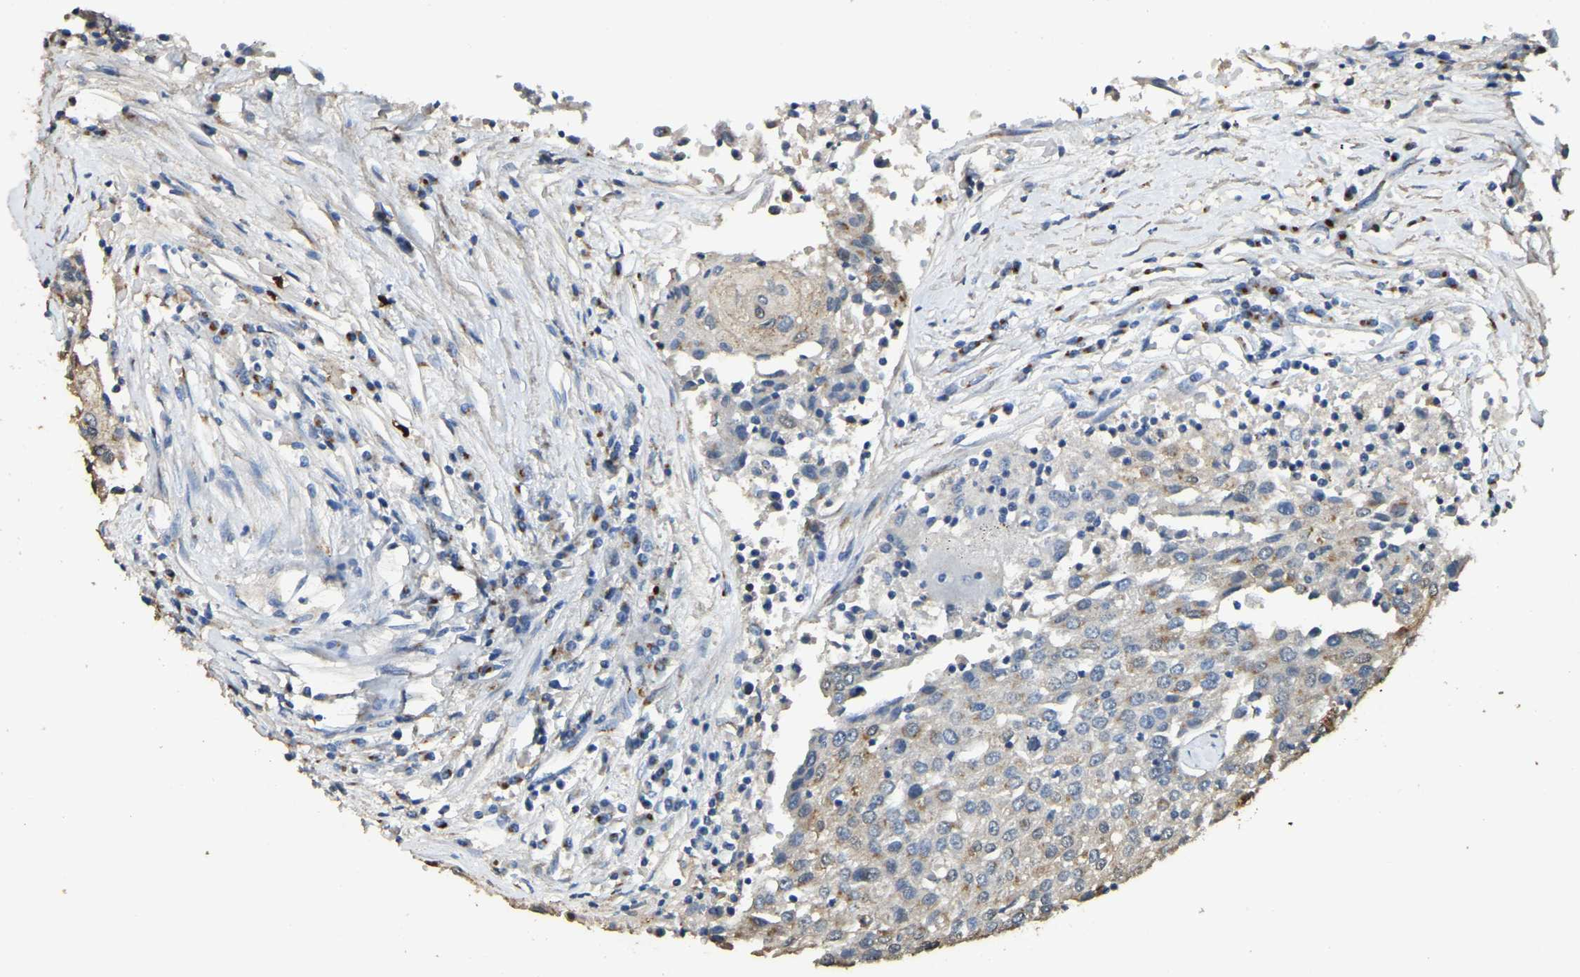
{"staining": {"intensity": "weak", "quantity": "25%-75%", "location": "cytoplasmic/membranous"}, "tissue": "urothelial cancer", "cell_type": "Tumor cells", "image_type": "cancer", "snomed": [{"axis": "morphology", "description": "Urothelial carcinoma, High grade"}, {"axis": "topography", "description": "Urinary bladder"}], "caption": "A histopathology image of urothelial cancer stained for a protein exhibits weak cytoplasmic/membranous brown staining in tumor cells. The staining is performed using DAB brown chromogen to label protein expression. The nuclei are counter-stained blue using hematoxylin.", "gene": "FAM174A", "patient": {"sex": "female", "age": 85}}